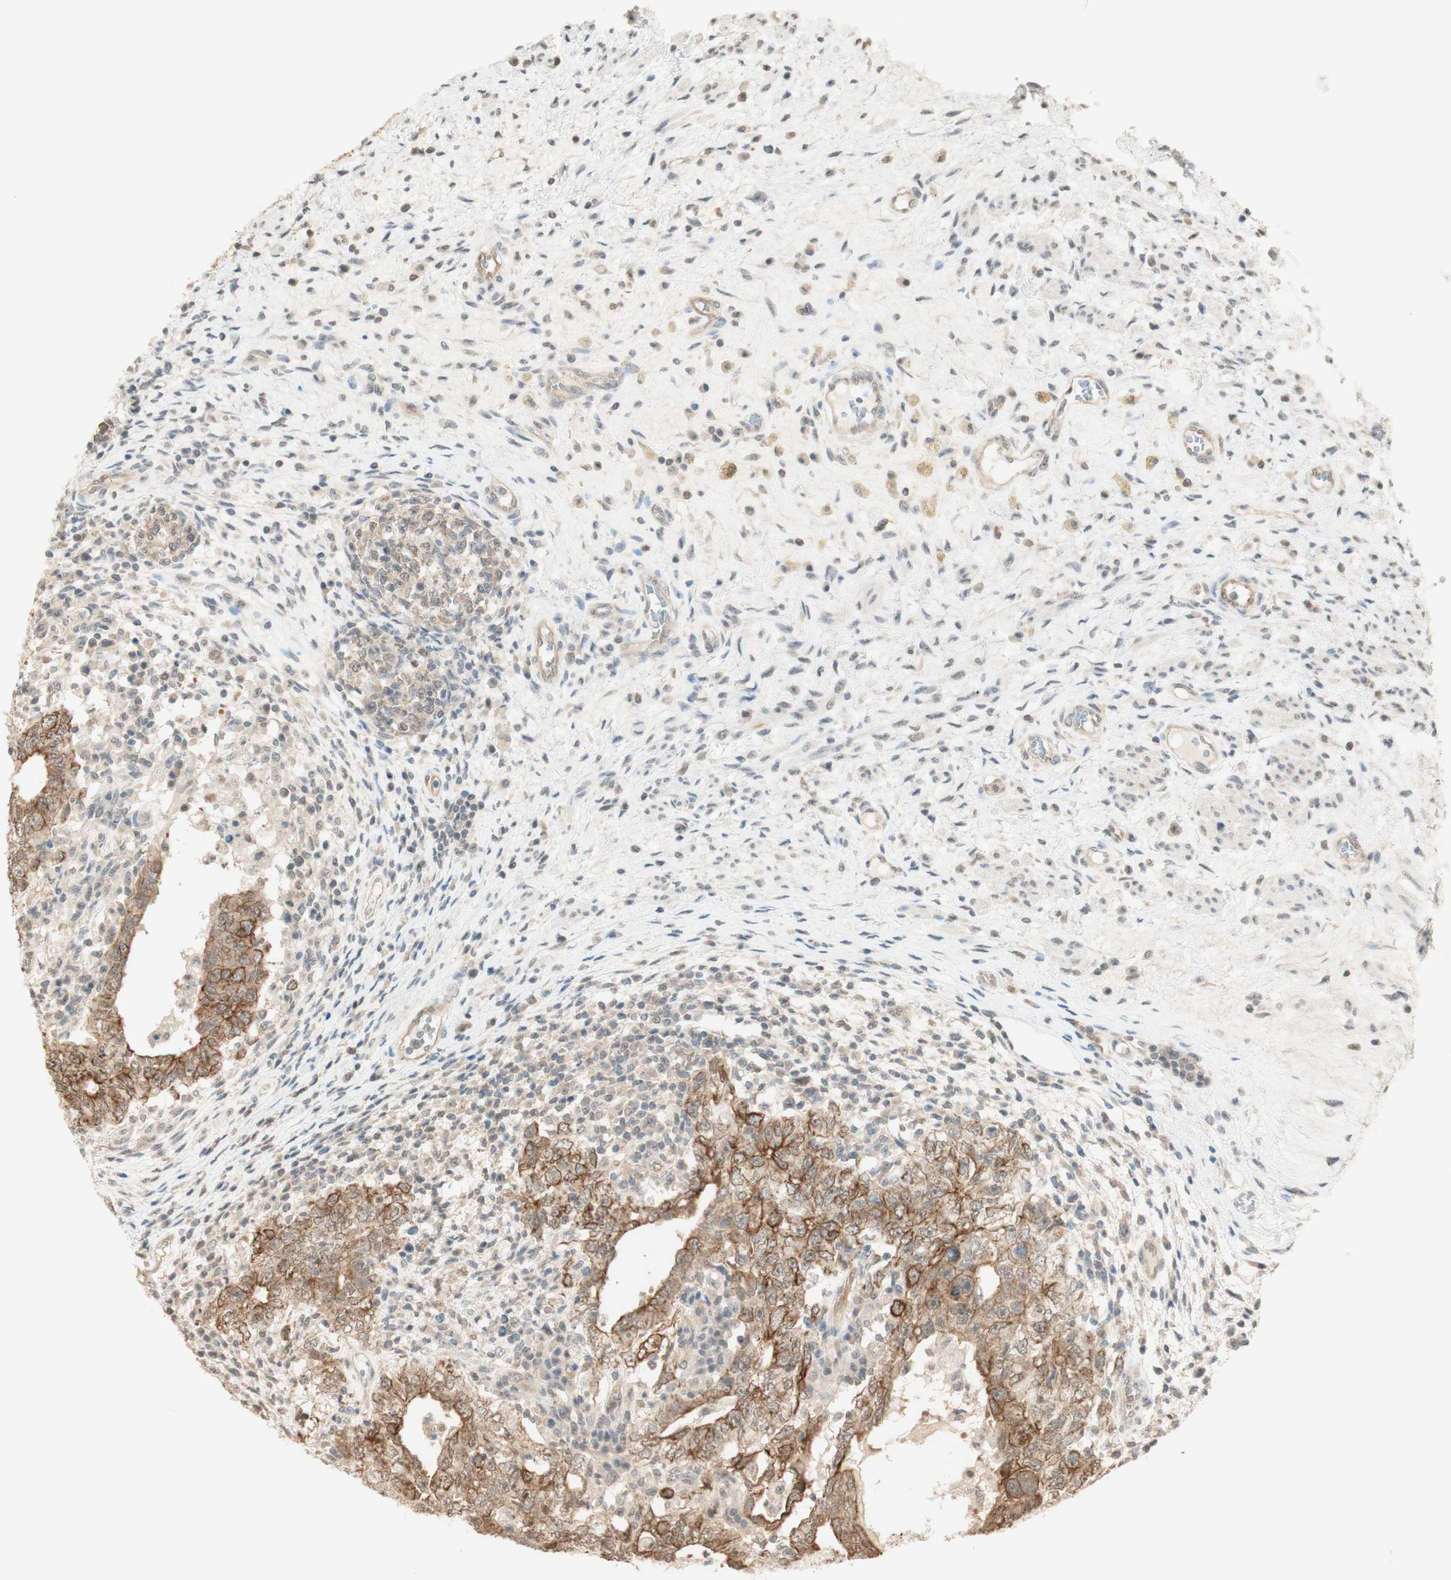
{"staining": {"intensity": "moderate", "quantity": ">75%", "location": "cytoplasmic/membranous"}, "tissue": "testis cancer", "cell_type": "Tumor cells", "image_type": "cancer", "snomed": [{"axis": "morphology", "description": "Carcinoma, Embryonal, NOS"}, {"axis": "topography", "description": "Testis"}], "caption": "Embryonal carcinoma (testis) was stained to show a protein in brown. There is medium levels of moderate cytoplasmic/membranous expression in approximately >75% of tumor cells.", "gene": "SPINT2", "patient": {"sex": "male", "age": 26}}